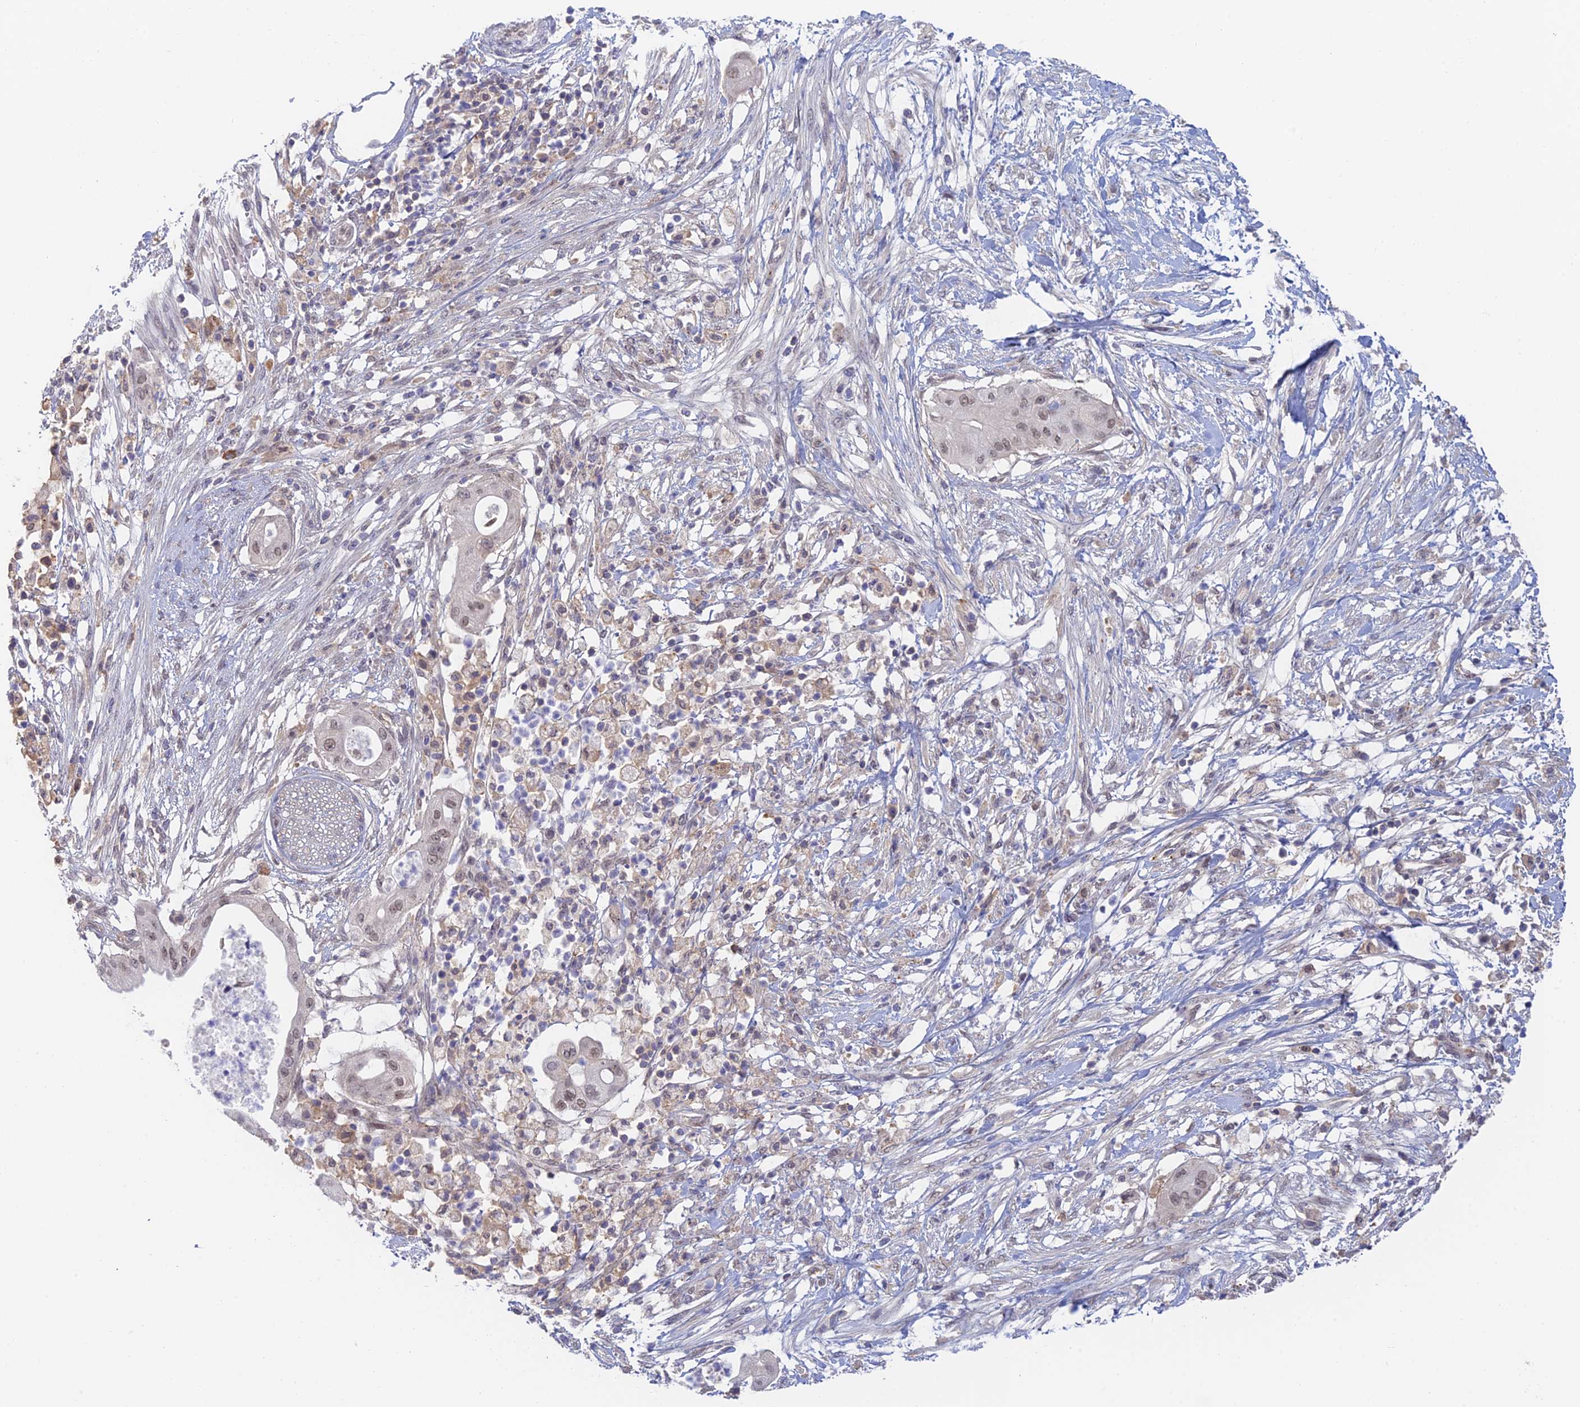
{"staining": {"intensity": "weak", "quantity": ">75%", "location": "nuclear"}, "tissue": "pancreatic cancer", "cell_type": "Tumor cells", "image_type": "cancer", "snomed": [{"axis": "morphology", "description": "Adenocarcinoma, NOS"}, {"axis": "topography", "description": "Pancreas"}], "caption": "Immunohistochemistry (DAB (3,3'-diaminobenzidine)) staining of pancreatic adenocarcinoma exhibits weak nuclear protein staining in about >75% of tumor cells.", "gene": "ZUP1", "patient": {"sex": "male", "age": 68}}